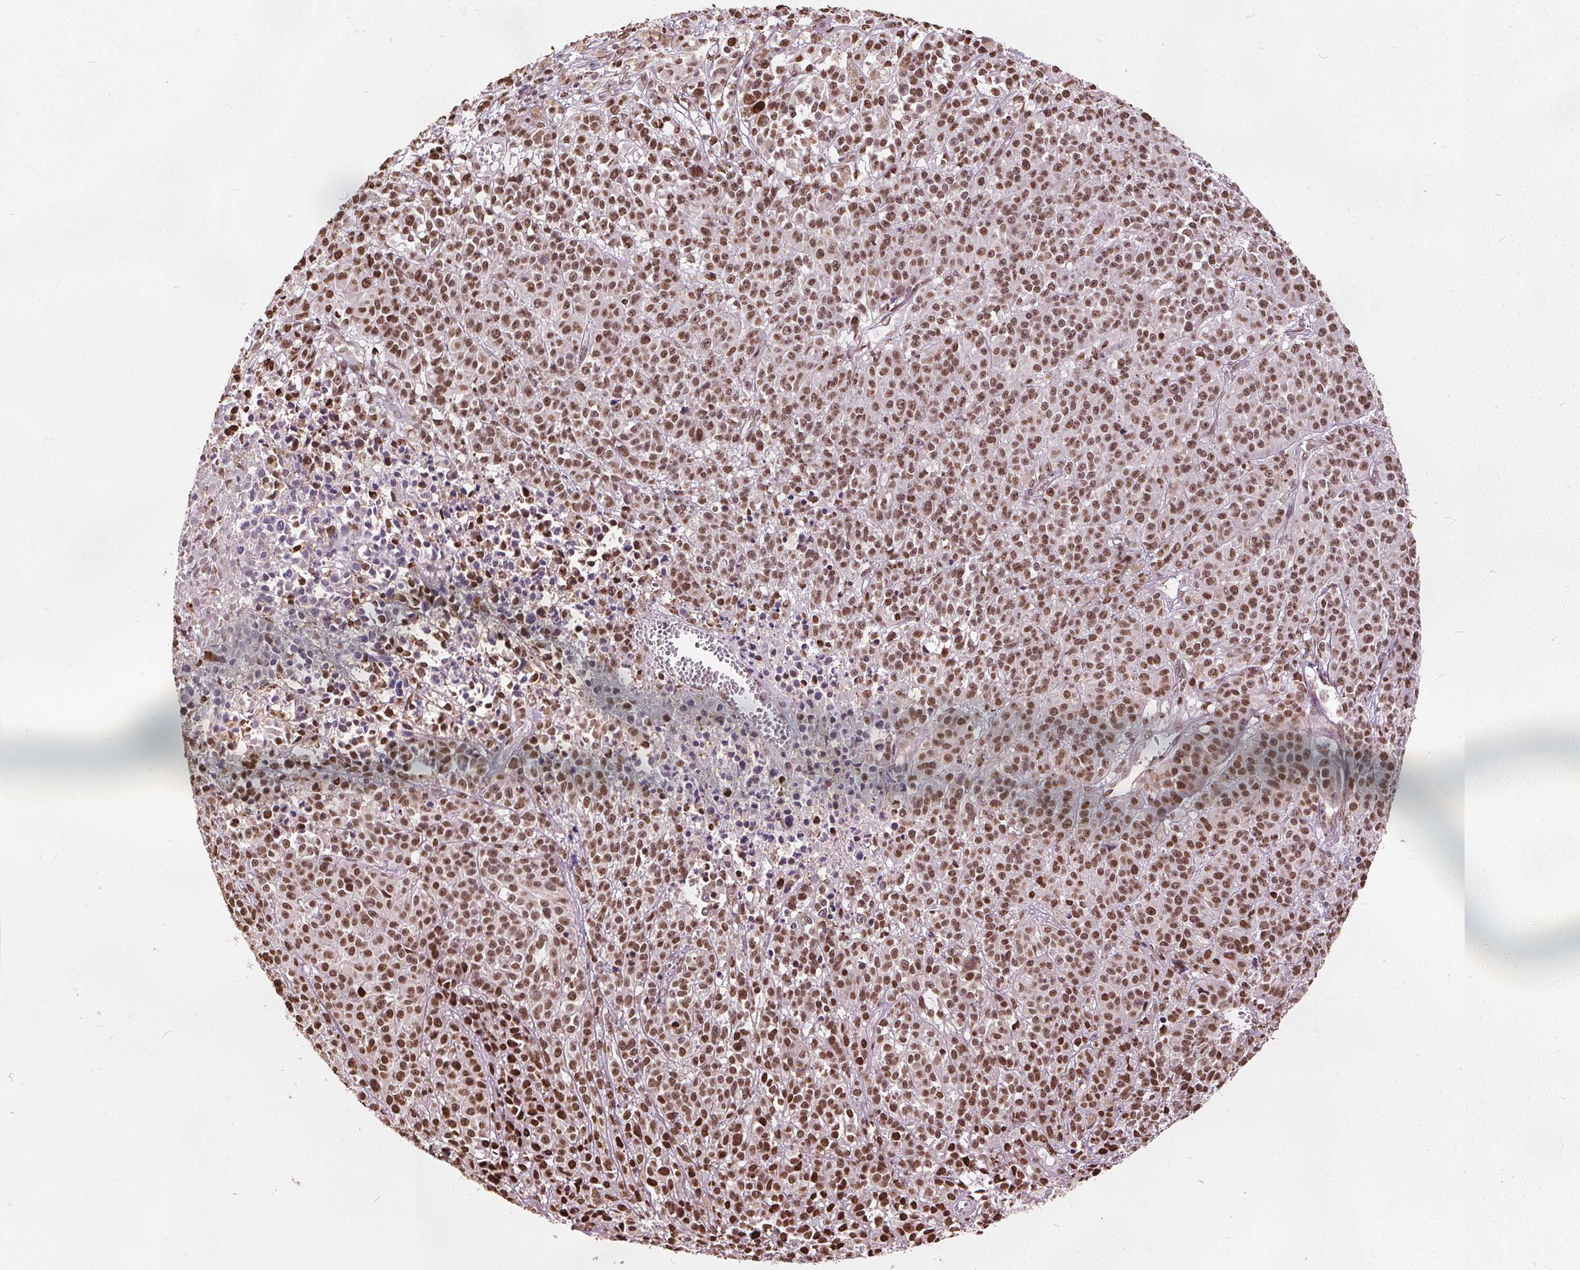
{"staining": {"intensity": "strong", "quantity": ">75%", "location": "nuclear"}, "tissue": "melanoma", "cell_type": "Tumor cells", "image_type": "cancer", "snomed": [{"axis": "morphology", "description": "Malignant melanoma, NOS"}, {"axis": "topography", "description": "Skin"}], "caption": "This micrograph displays immunohistochemistry (IHC) staining of malignant melanoma, with high strong nuclear positivity in approximately >75% of tumor cells.", "gene": "ISLR2", "patient": {"sex": "female", "age": 58}}